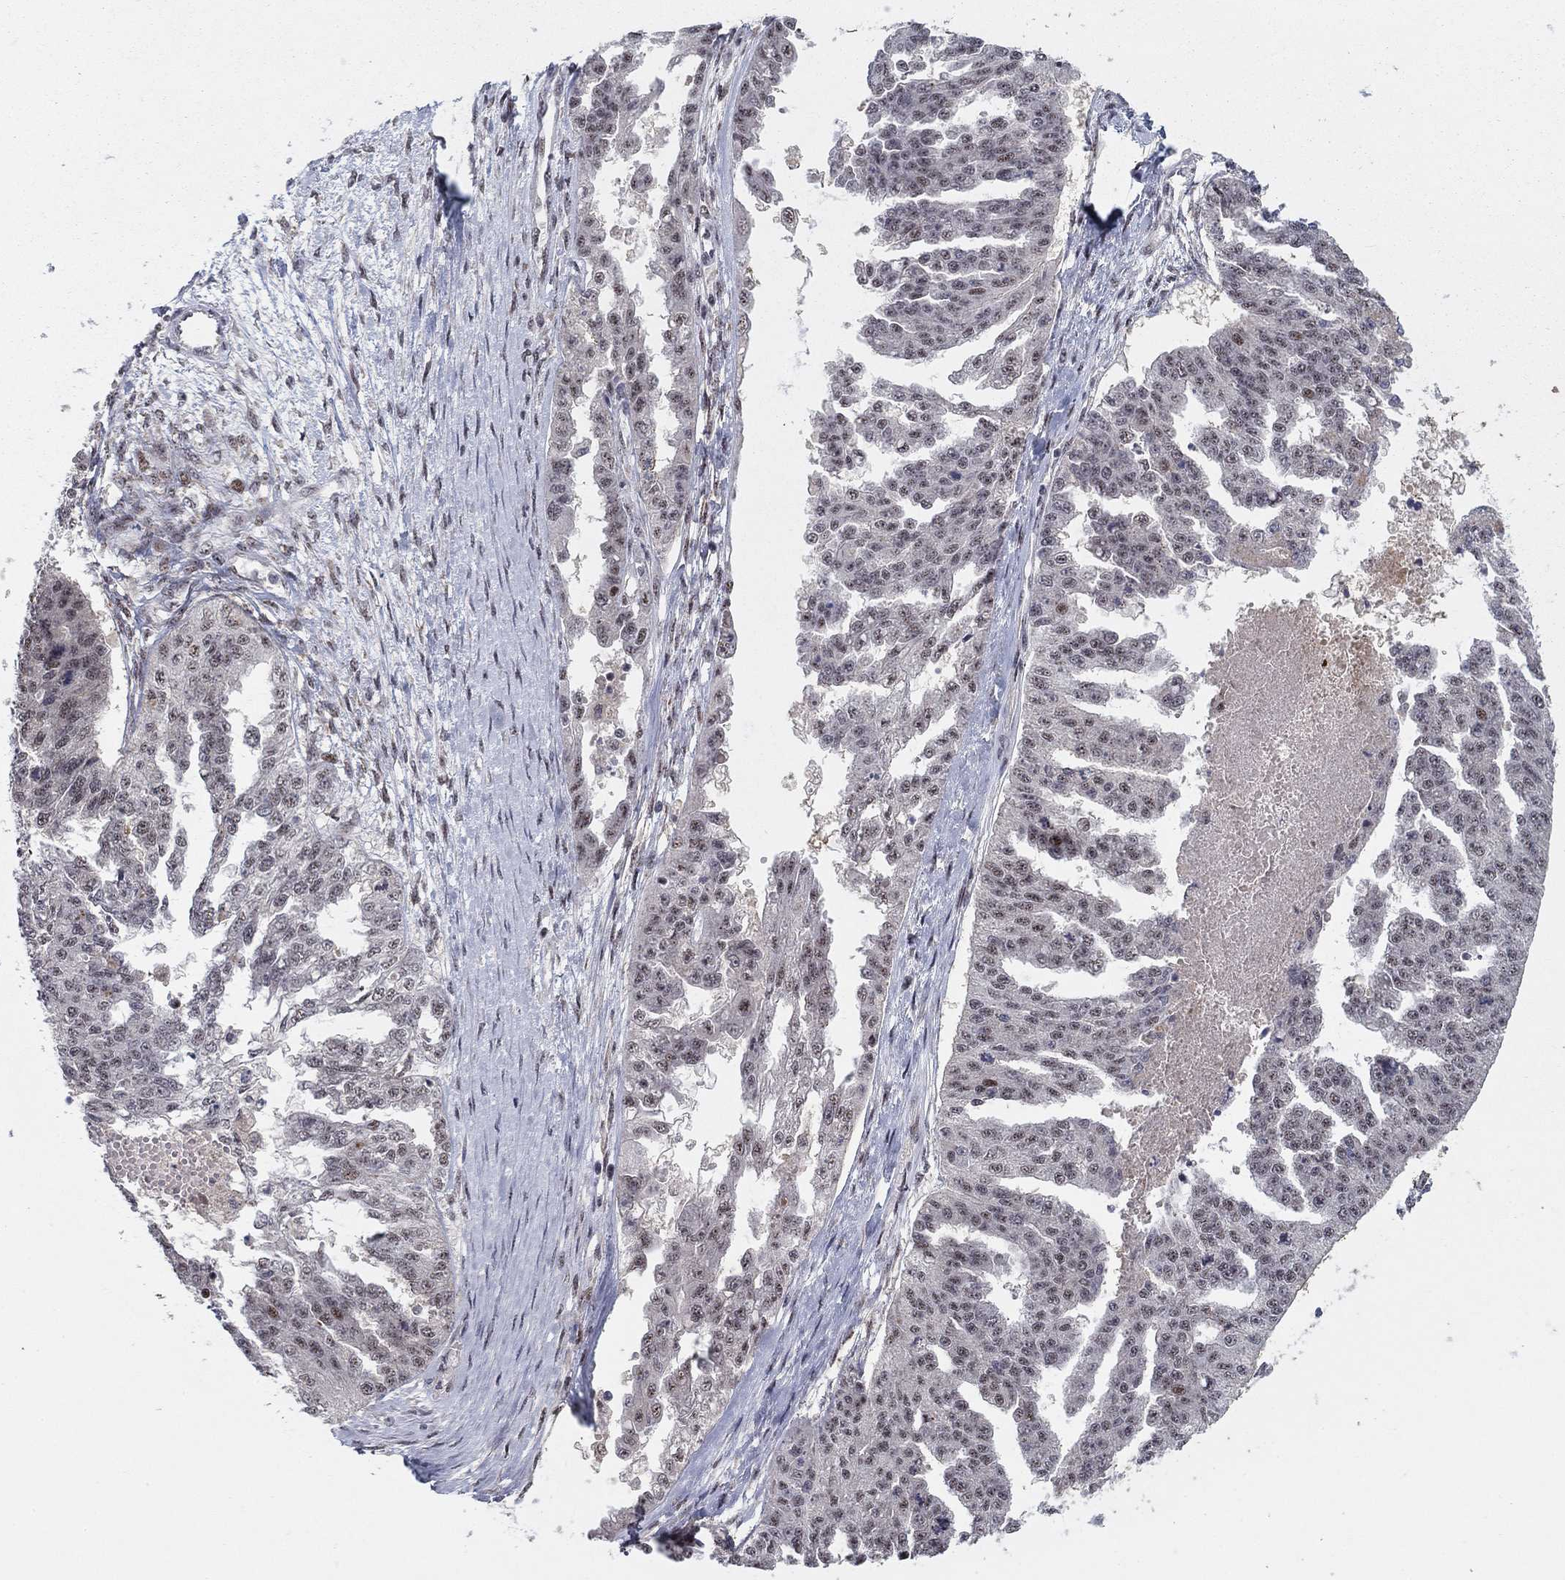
{"staining": {"intensity": "moderate", "quantity": "<25%", "location": "cytoplasmic/membranous"}, "tissue": "ovarian cancer", "cell_type": "Tumor cells", "image_type": "cancer", "snomed": [{"axis": "morphology", "description": "Cystadenocarcinoma, serous, NOS"}, {"axis": "topography", "description": "Ovary"}], "caption": "There is low levels of moderate cytoplasmic/membranous positivity in tumor cells of ovarian cancer (serous cystadenocarcinoma), as demonstrated by immunohistochemical staining (brown color).", "gene": "ZNF395", "patient": {"sex": "female", "age": 58}}